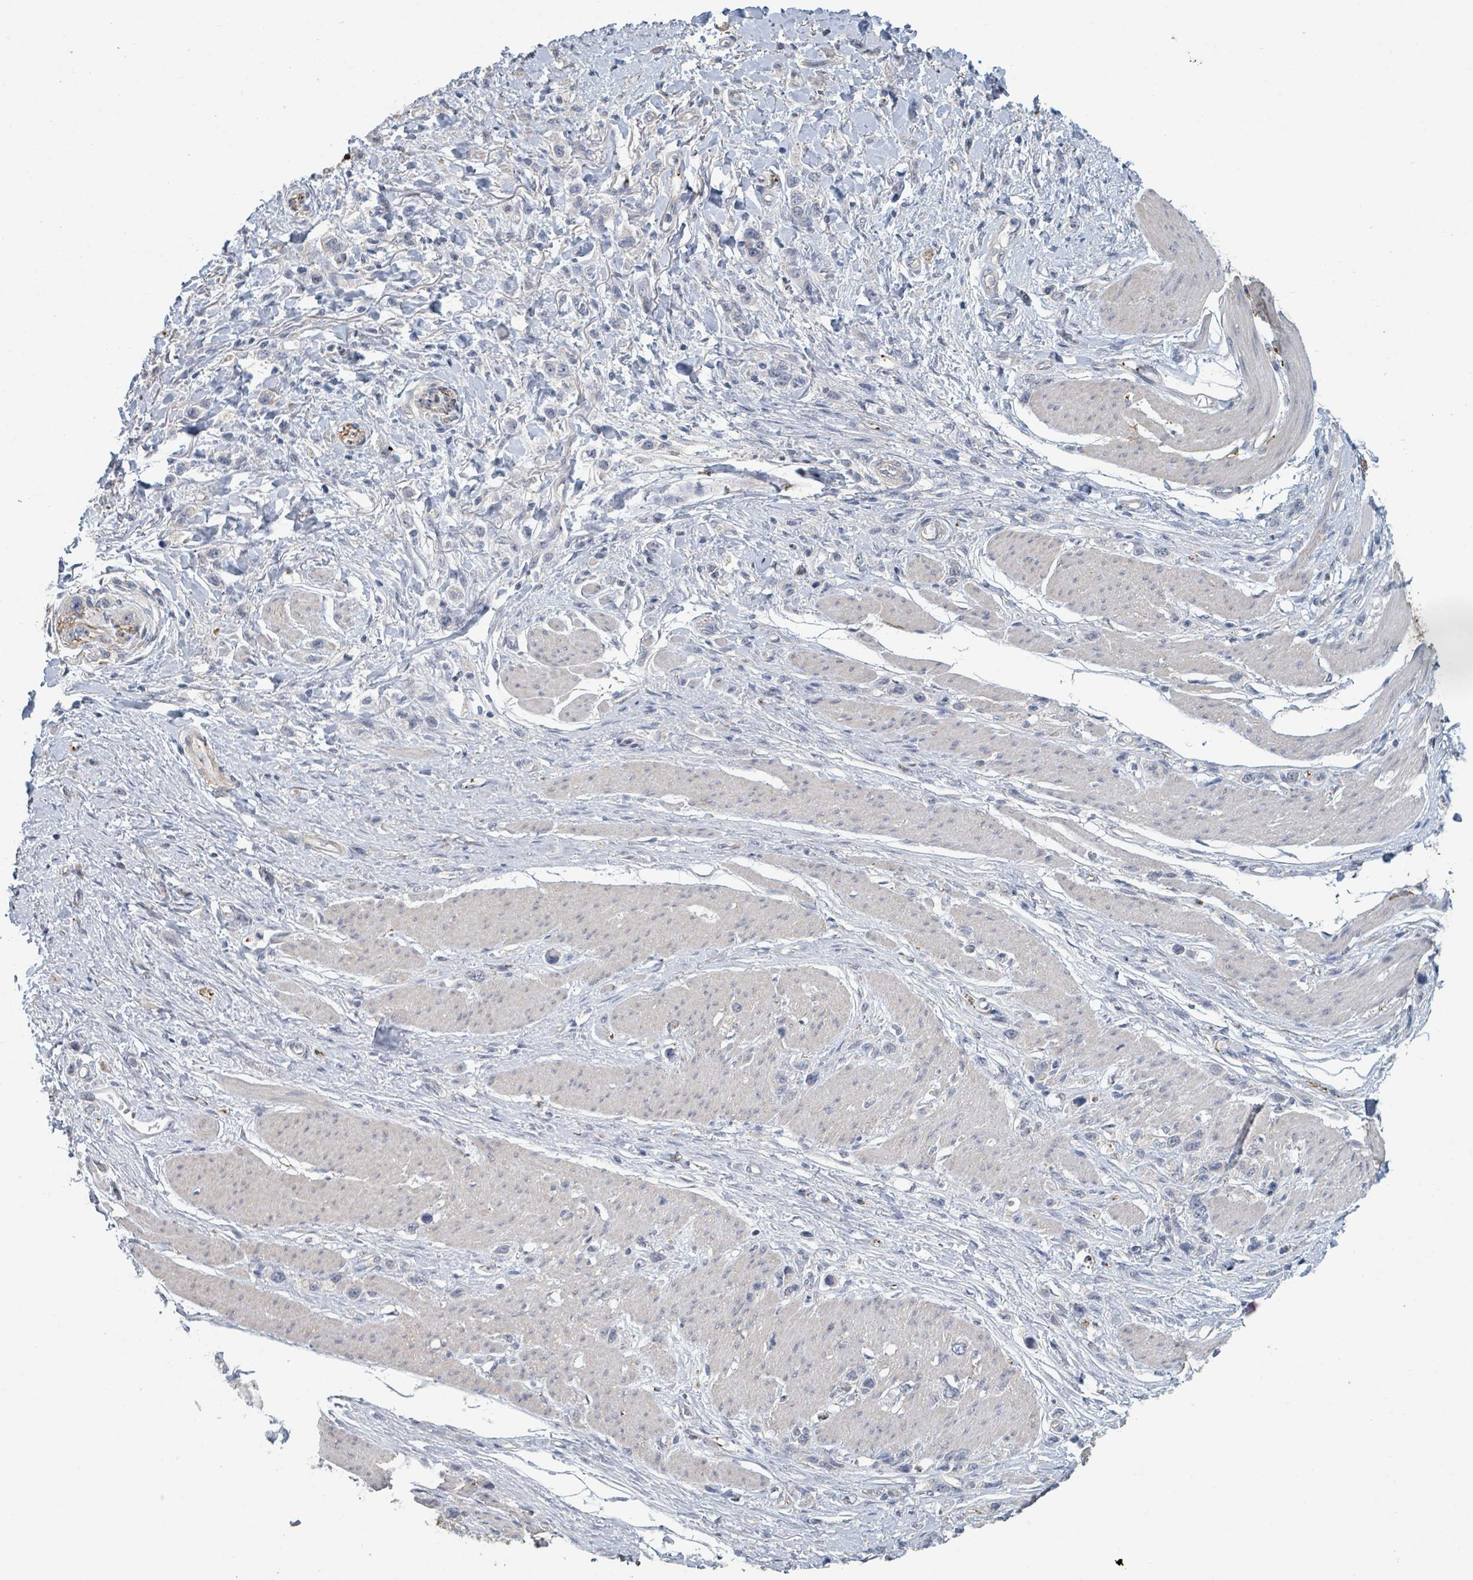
{"staining": {"intensity": "negative", "quantity": "none", "location": "none"}, "tissue": "stomach cancer", "cell_type": "Tumor cells", "image_type": "cancer", "snomed": [{"axis": "morphology", "description": "Adenocarcinoma, NOS"}, {"axis": "topography", "description": "Stomach"}], "caption": "This micrograph is of stomach adenocarcinoma stained with immunohistochemistry (IHC) to label a protein in brown with the nuclei are counter-stained blue. There is no positivity in tumor cells.", "gene": "PLAUR", "patient": {"sex": "female", "age": 65}}